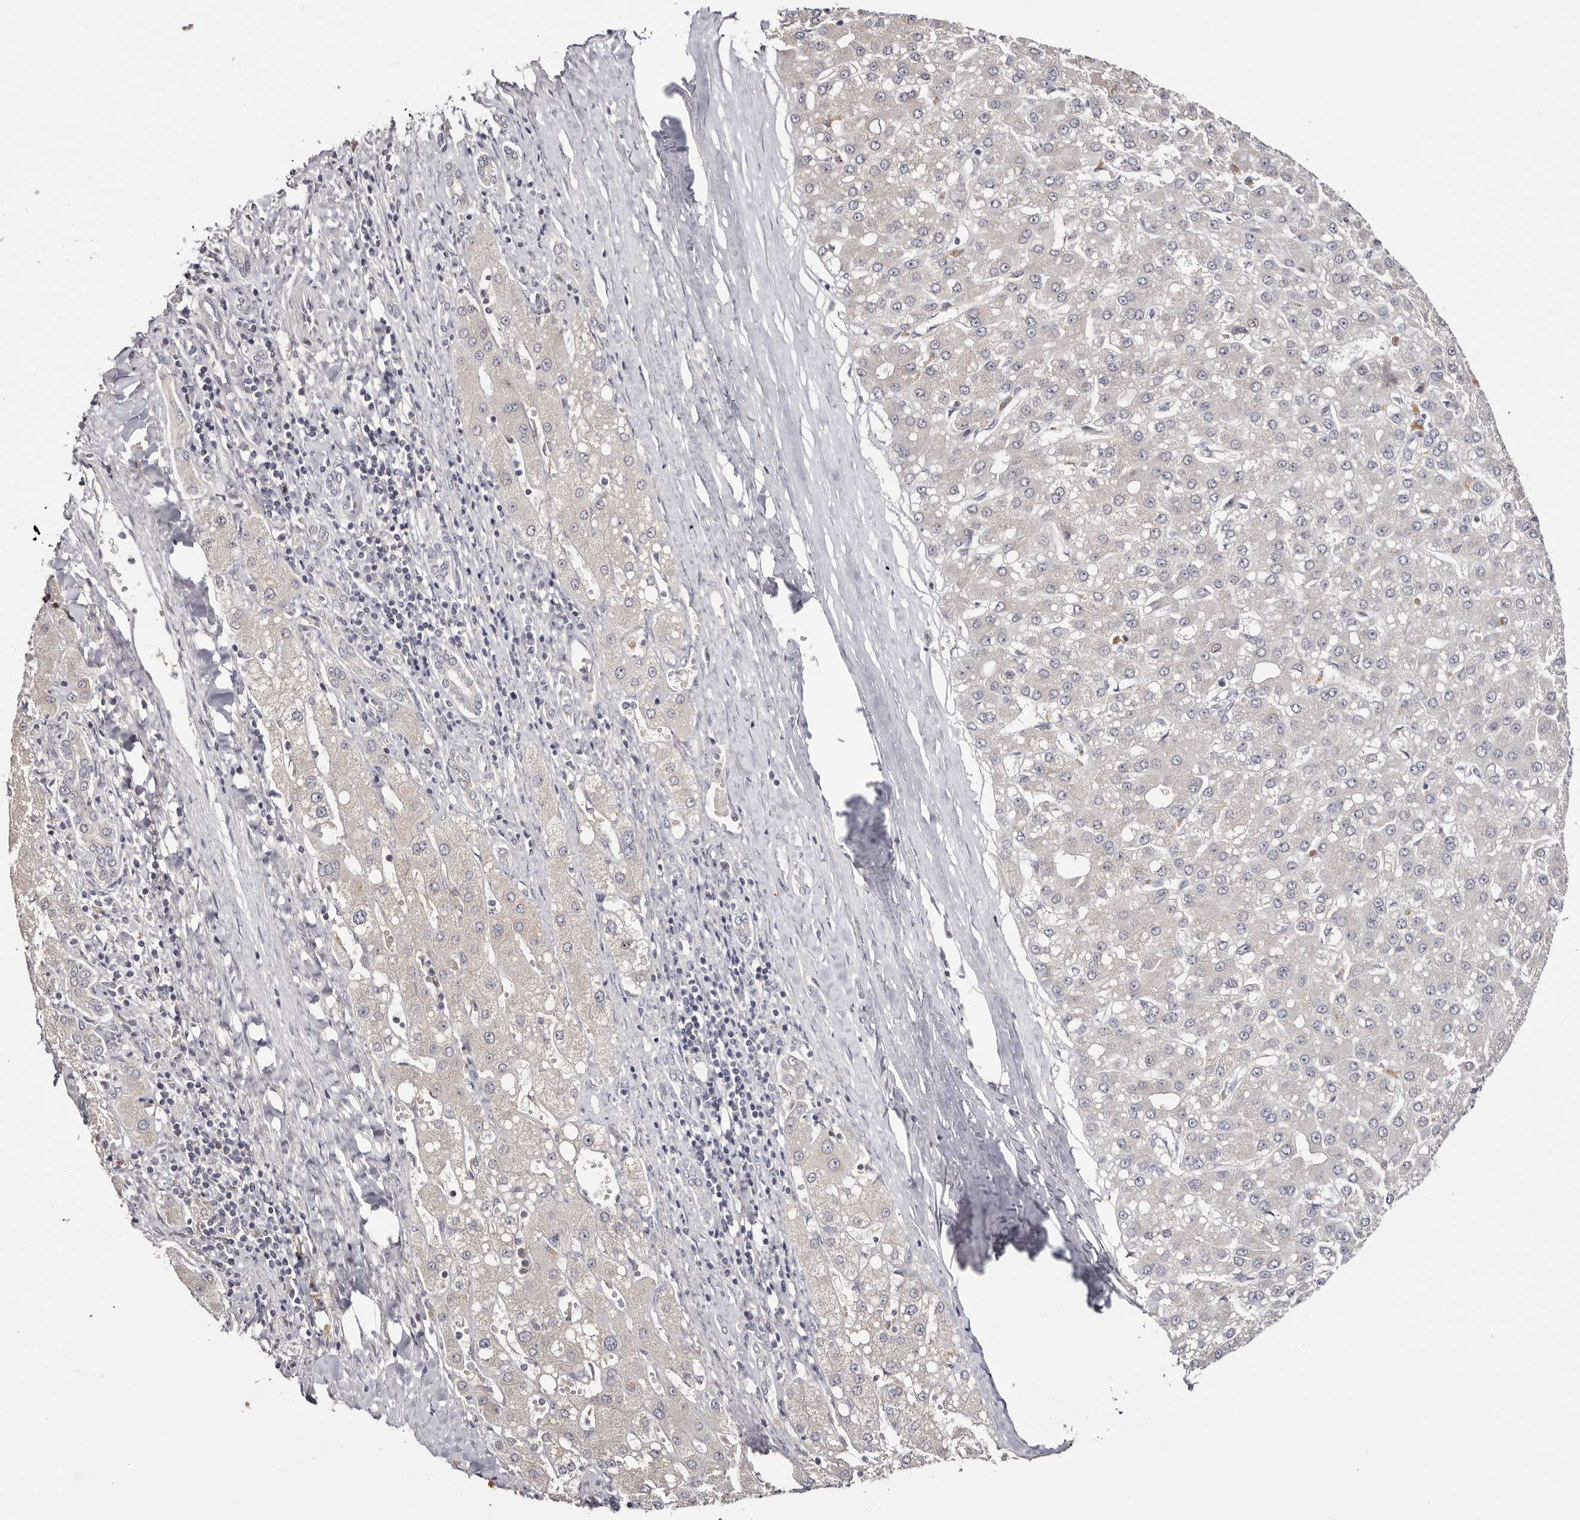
{"staining": {"intensity": "negative", "quantity": "none", "location": "none"}, "tissue": "liver cancer", "cell_type": "Tumor cells", "image_type": "cancer", "snomed": [{"axis": "morphology", "description": "Carcinoma, Hepatocellular, NOS"}, {"axis": "topography", "description": "Liver"}], "caption": "A histopathology image of liver hepatocellular carcinoma stained for a protein demonstrates no brown staining in tumor cells.", "gene": "CCDC190", "patient": {"sex": "male", "age": 67}}